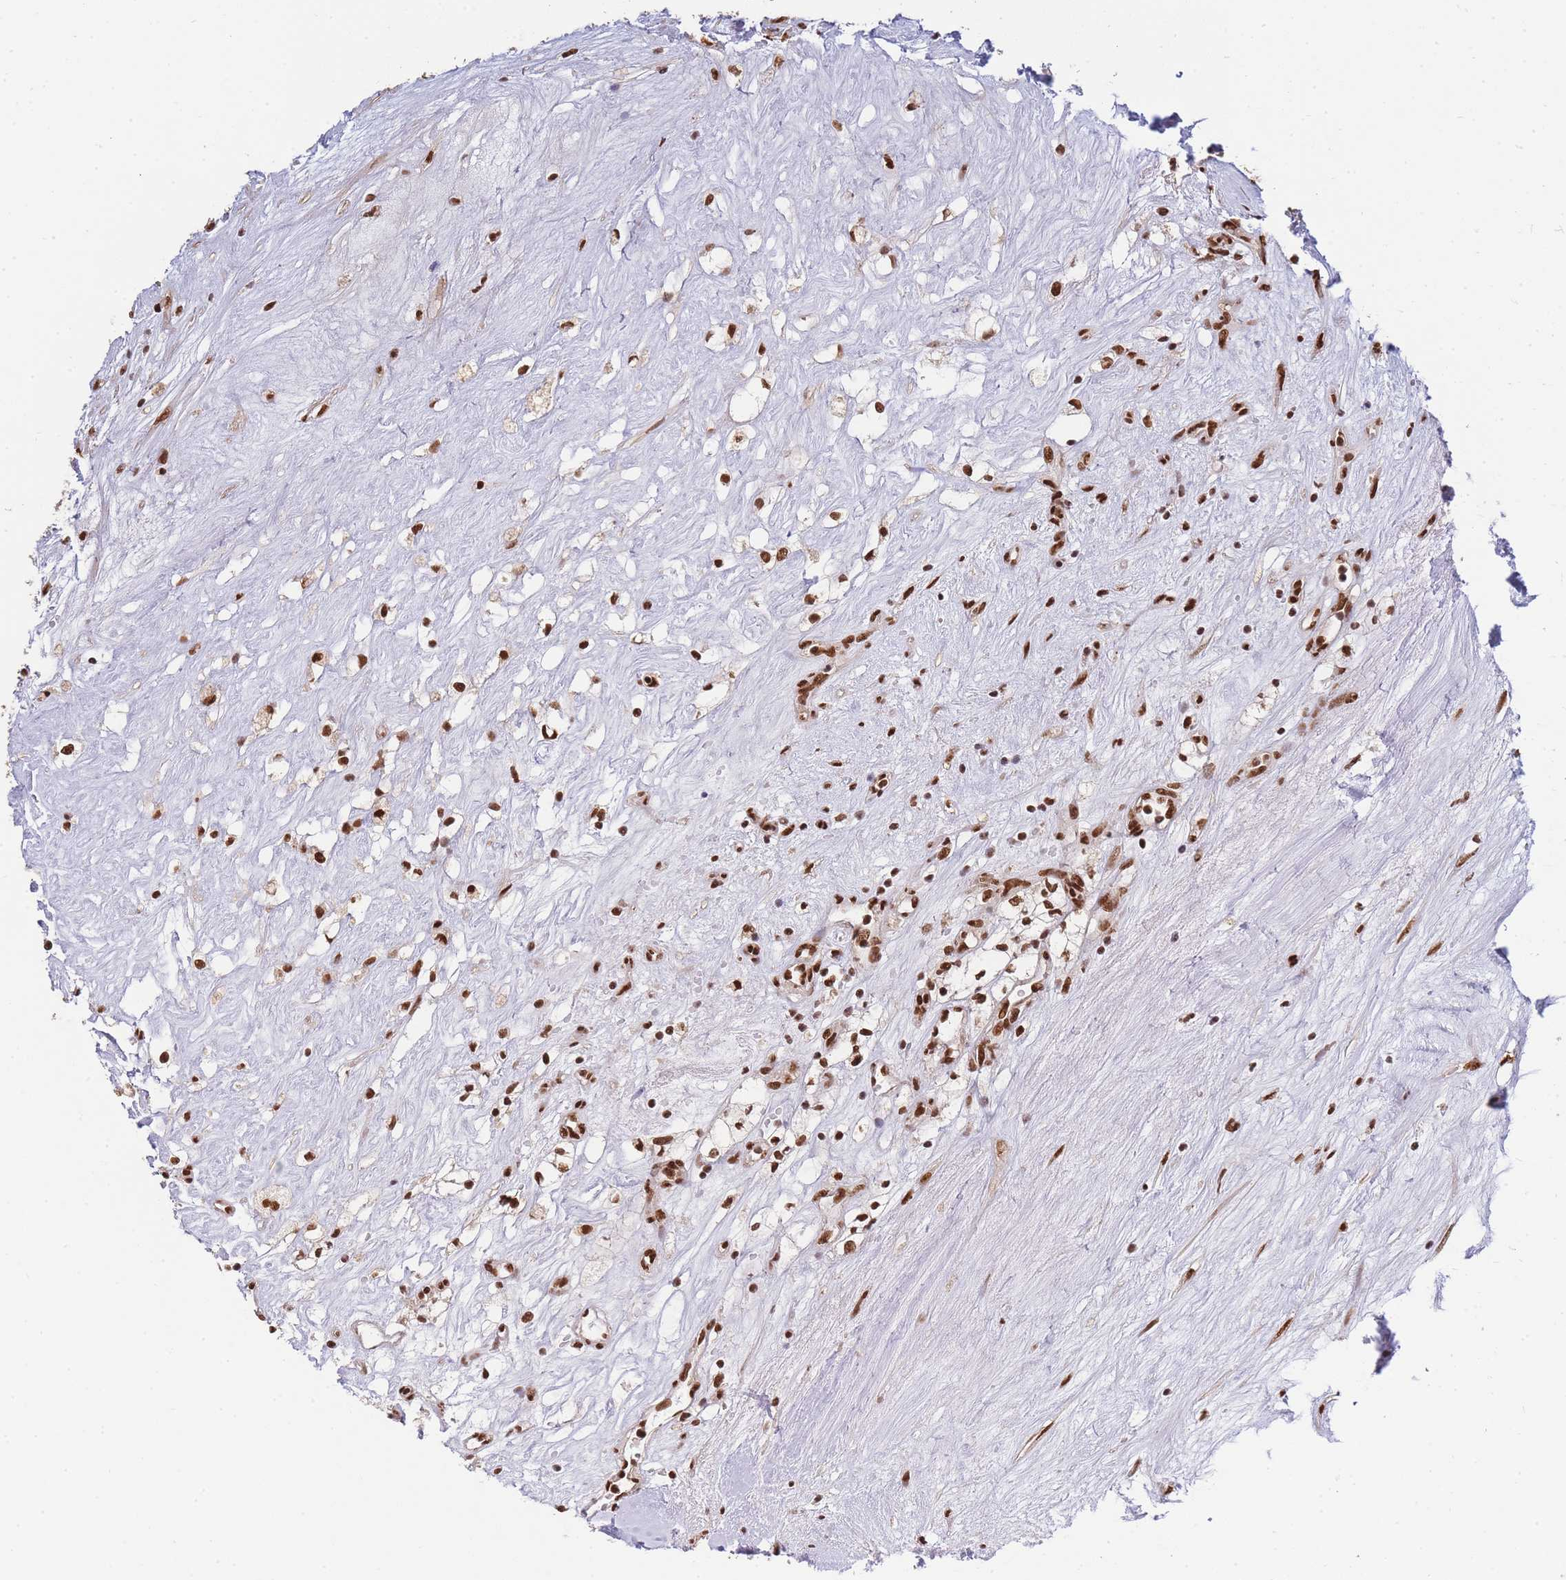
{"staining": {"intensity": "strong", "quantity": ">75%", "location": "nuclear"}, "tissue": "renal cancer", "cell_type": "Tumor cells", "image_type": "cancer", "snomed": [{"axis": "morphology", "description": "Adenocarcinoma, NOS"}, {"axis": "topography", "description": "Kidney"}], "caption": "Renal cancer (adenocarcinoma) stained for a protein (brown) shows strong nuclear positive positivity in approximately >75% of tumor cells.", "gene": "PRKDC", "patient": {"sex": "male", "age": 59}}